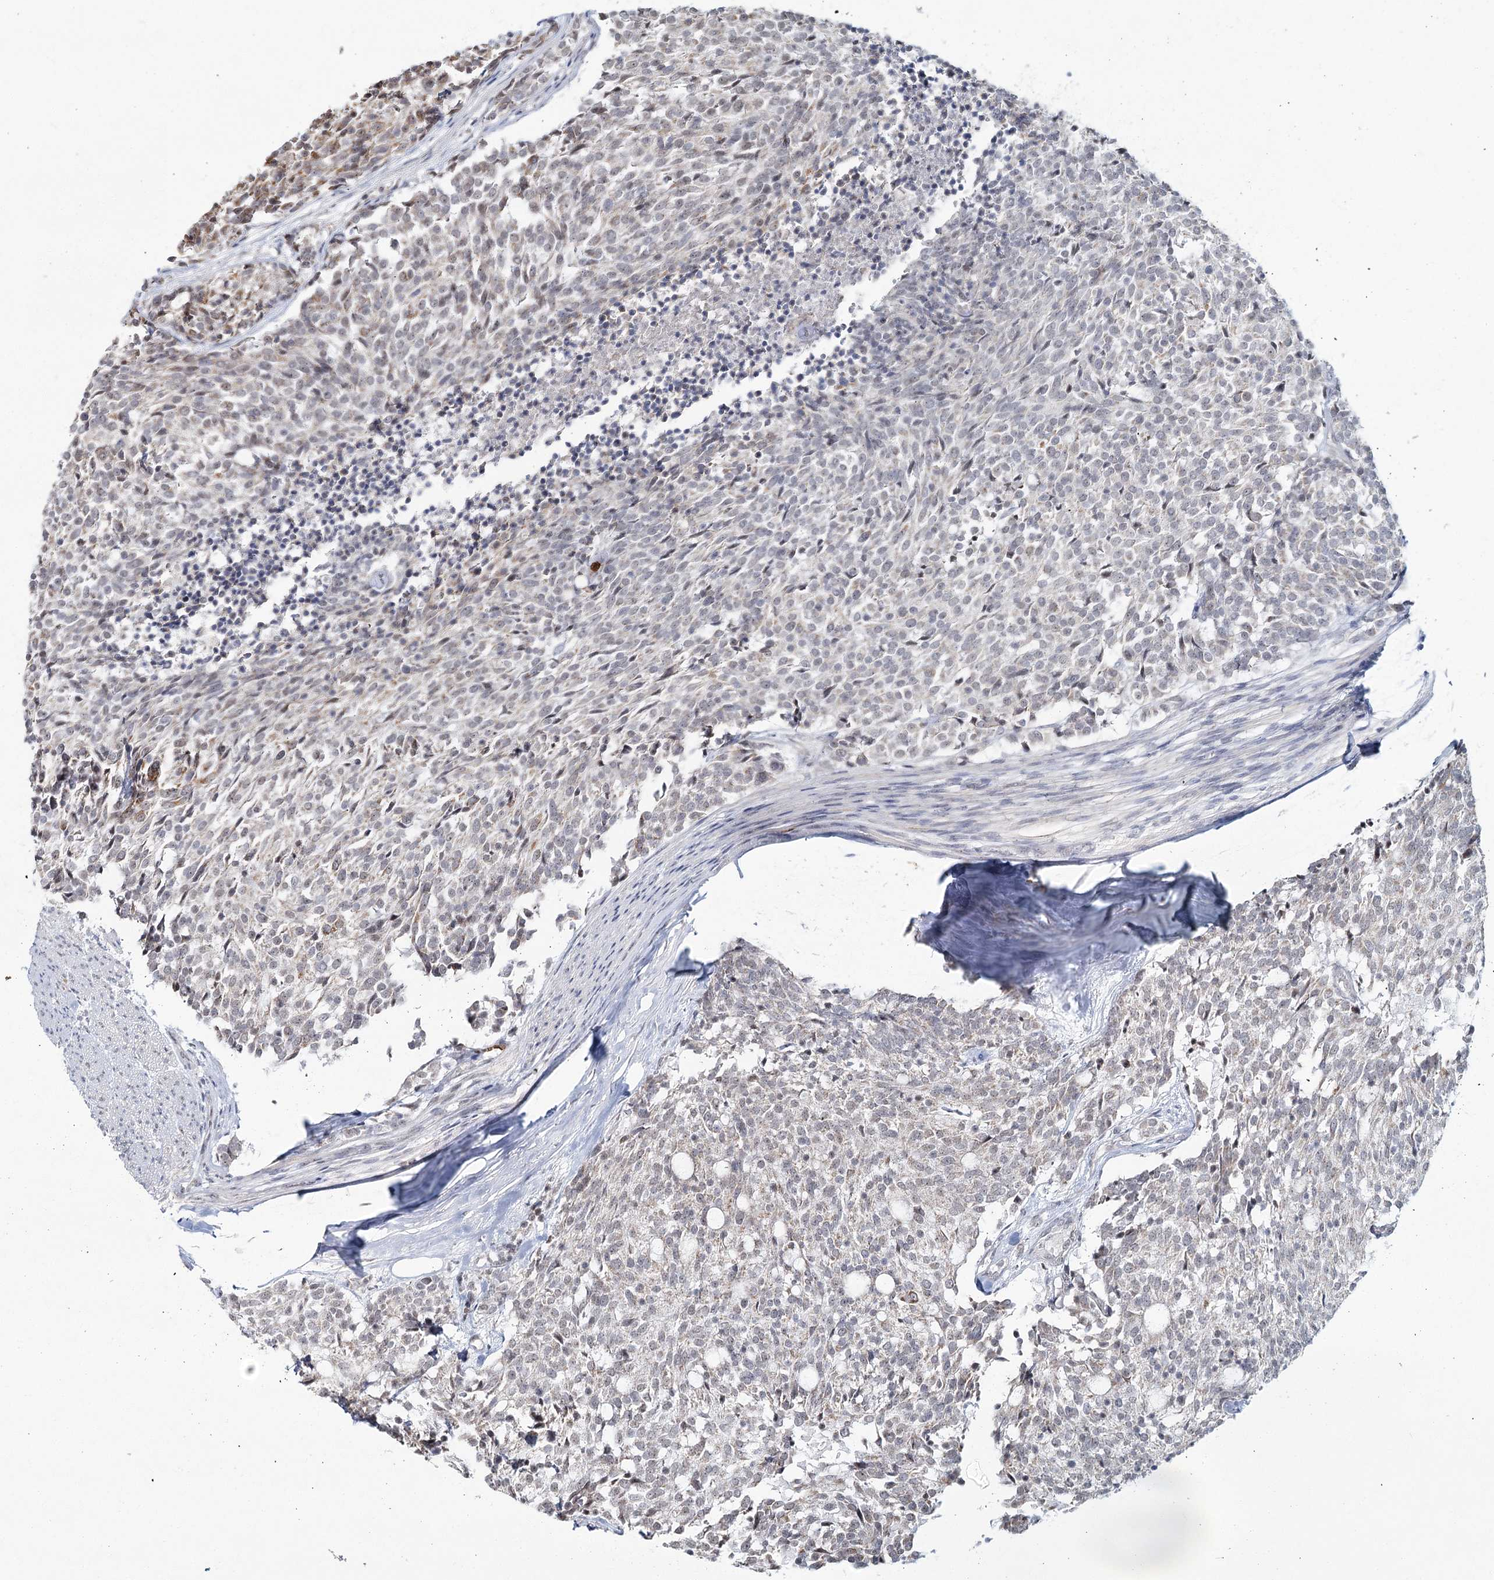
{"staining": {"intensity": "negative", "quantity": "none", "location": "none"}, "tissue": "carcinoid", "cell_type": "Tumor cells", "image_type": "cancer", "snomed": [{"axis": "morphology", "description": "Carcinoid, malignant, NOS"}, {"axis": "topography", "description": "Pancreas"}], "caption": "IHC histopathology image of human carcinoid stained for a protein (brown), which displays no staining in tumor cells.", "gene": "ATAD1", "patient": {"sex": "female", "age": 54}}